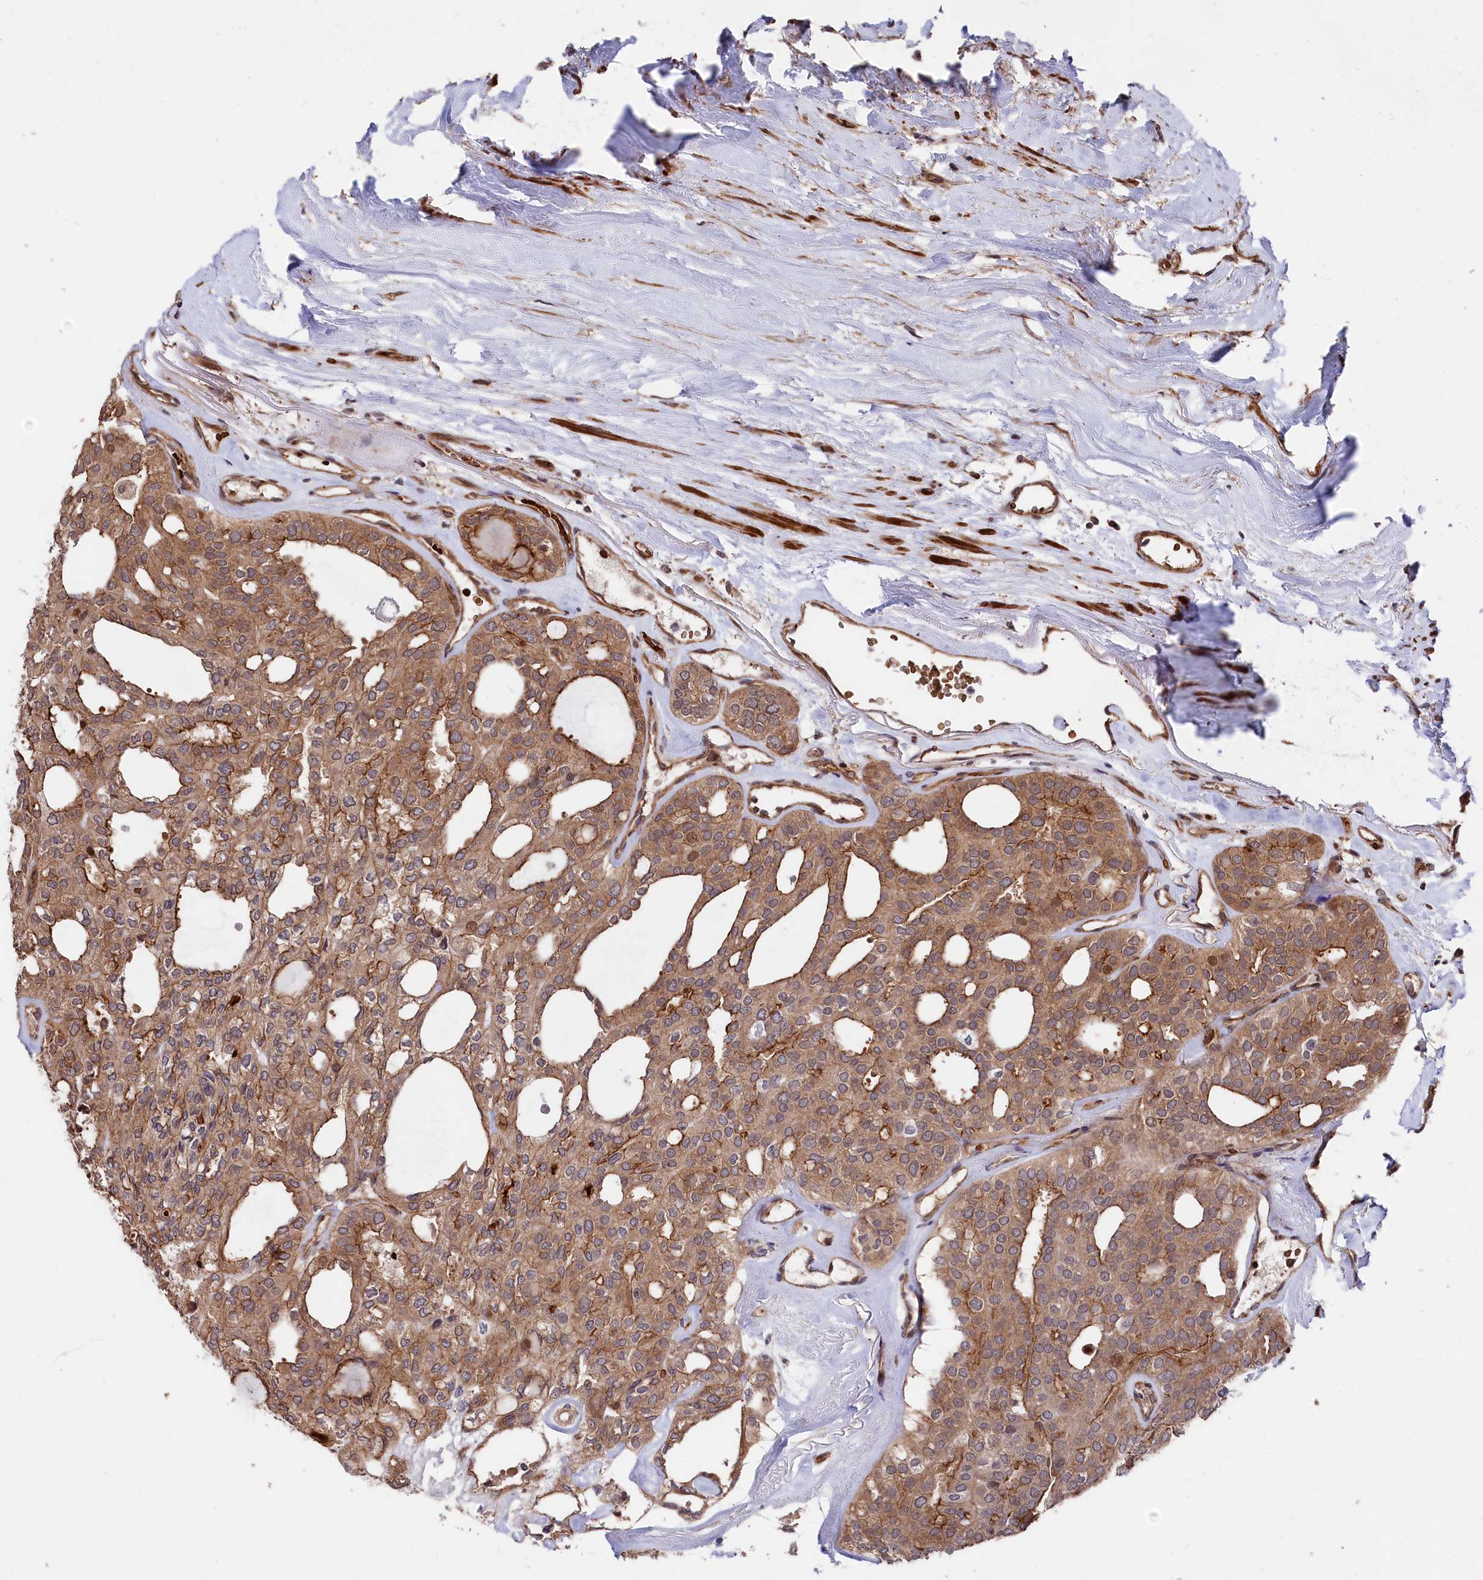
{"staining": {"intensity": "moderate", "quantity": ">75%", "location": "cytoplasmic/membranous"}, "tissue": "thyroid cancer", "cell_type": "Tumor cells", "image_type": "cancer", "snomed": [{"axis": "morphology", "description": "Follicular adenoma carcinoma, NOS"}, {"axis": "topography", "description": "Thyroid gland"}], "caption": "IHC image of neoplastic tissue: thyroid cancer (follicular adenoma carcinoma) stained using immunohistochemistry exhibits medium levels of moderate protein expression localized specifically in the cytoplasmic/membranous of tumor cells, appearing as a cytoplasmic/membranous brown color.", "gene": "TNKS1BP1", "patient": {"sex": "male", "age": 75}}